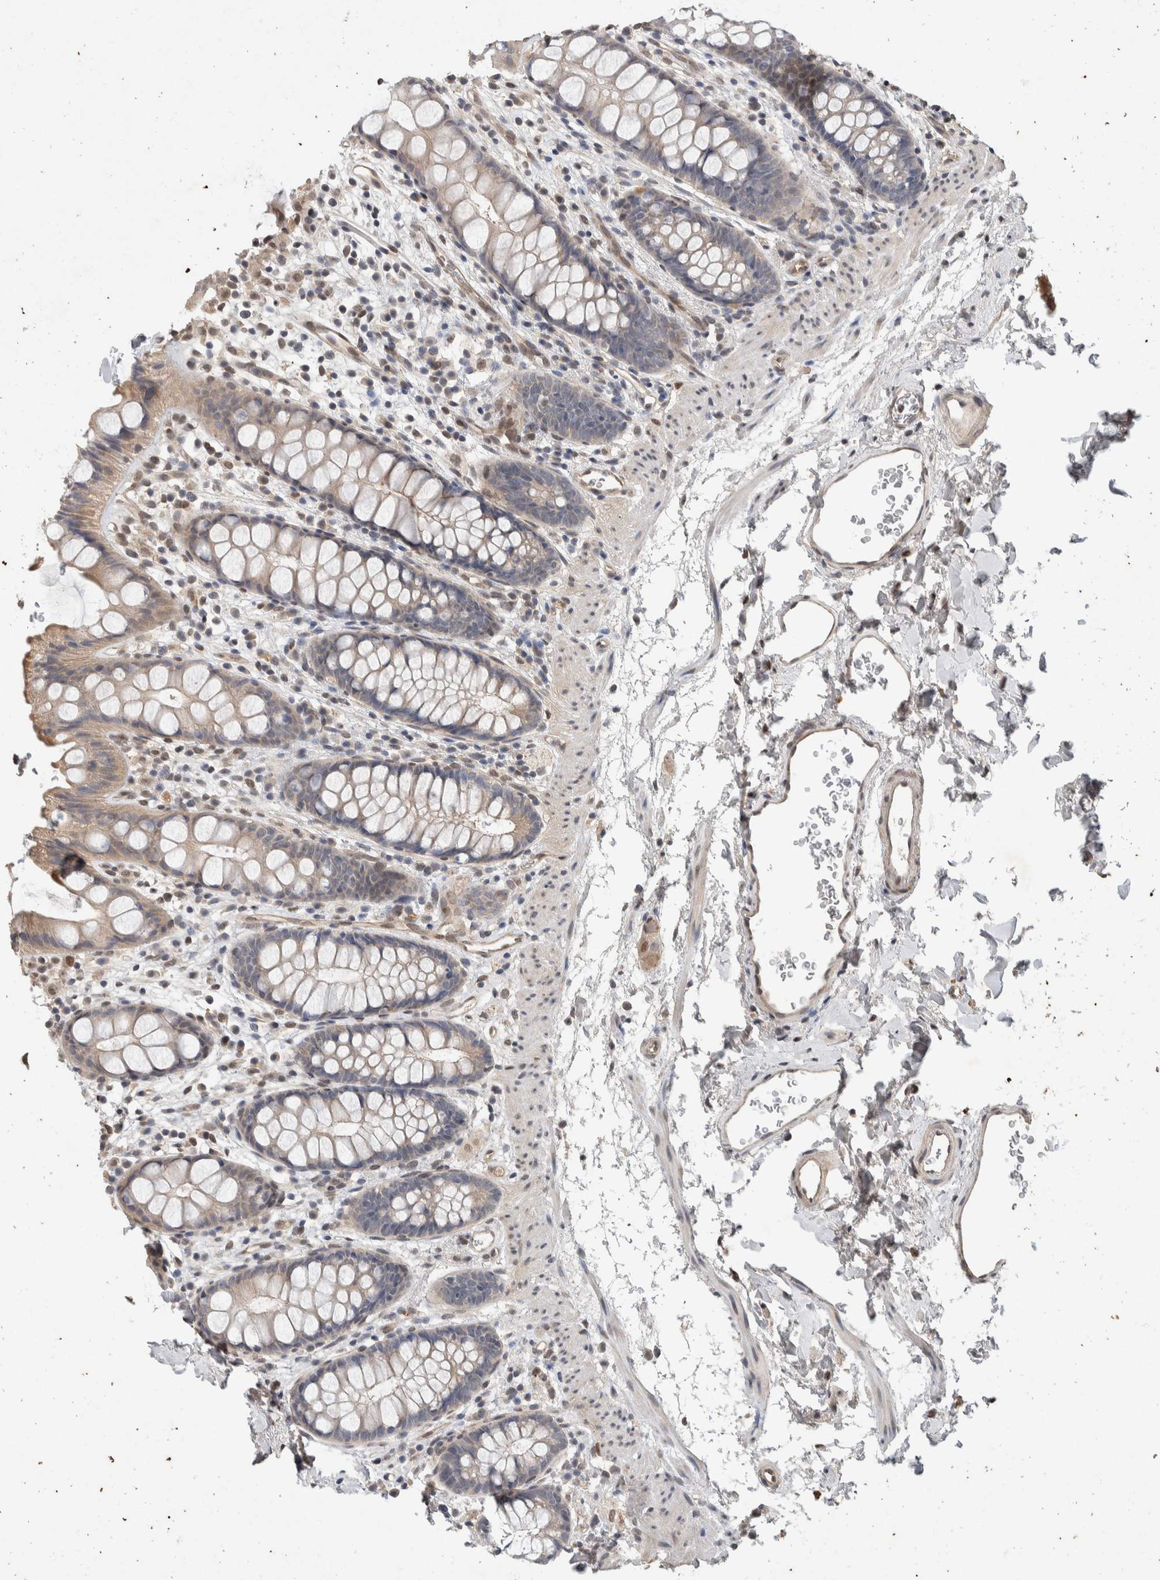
{"staining": {"intensity": "weak", "quantity": "25%-75%", "location": "cytoplasmic/membranous"}, "tissue": "rectum", "cell_type": "Glandular cells", "image_type": "normal", "snomed": [{"axis": "morphology", "description": "Normal tissue, NOS"}, {"axis": "topography", "description": "Rectum"}], "caption": "The immunohistochemical stain shows weak cytoplasmic/membranous staining in glandular cells of normal rectum.", "gene": "CYSRT1", "patient": {"sex": "female", "age": 65}}